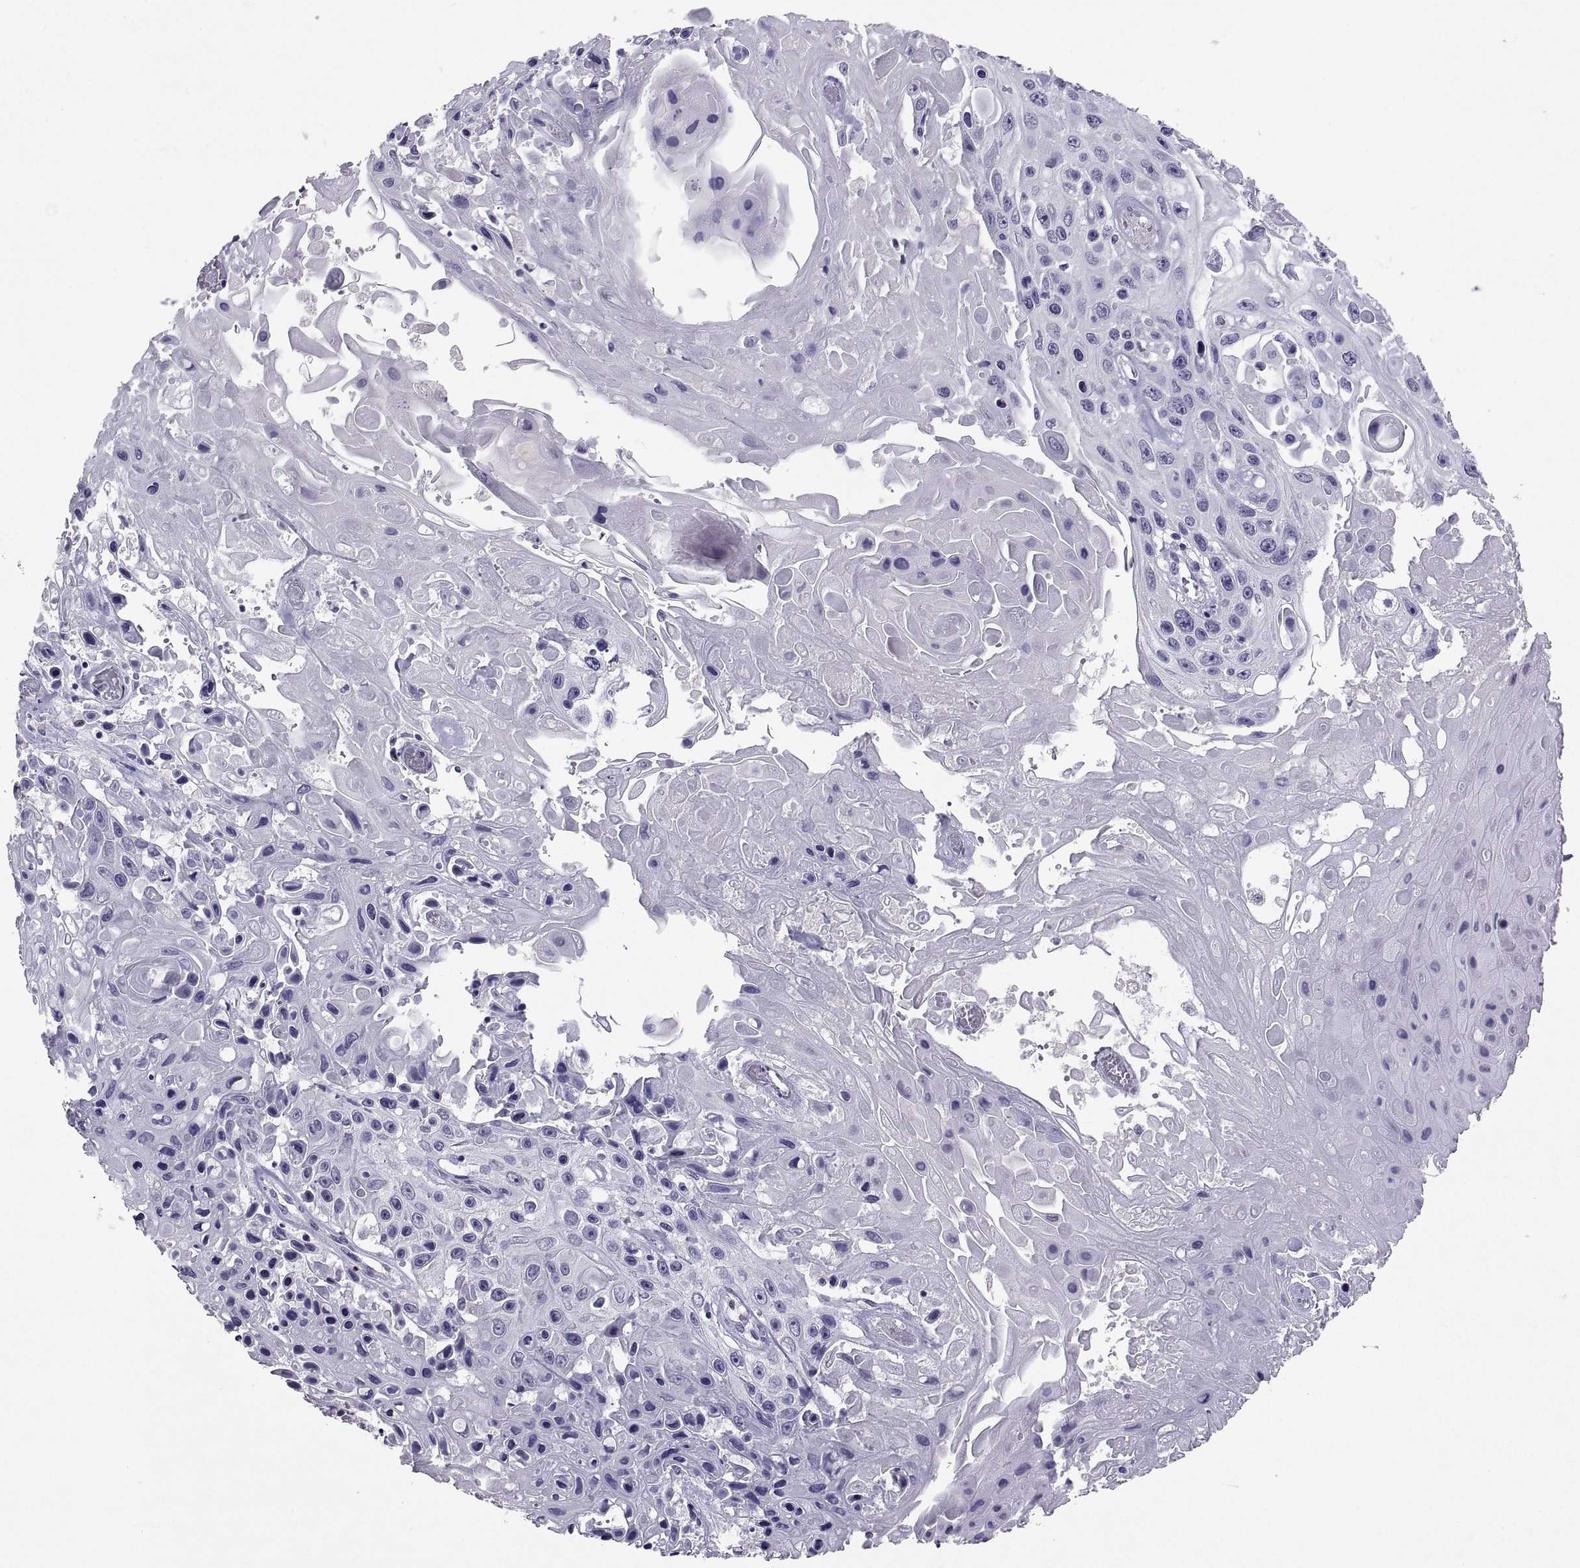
{"staining": {"intensity": "negative", "quantity": "none", "location": "none"}, "tissue": "skin cancer", "cell_type": "Tumor cells", "image_type": "cancer", "snomed": [{"axis": "morphology", "description": "Squamous cell carcinoma, NOS"}, {"axis": "topography", "description": "Skin"}], "caption": "Tumor cells are negative for brown protein staining in skin cancer.", "gene": "SOX21", "patient": {"sex": "male", "age": 82}}